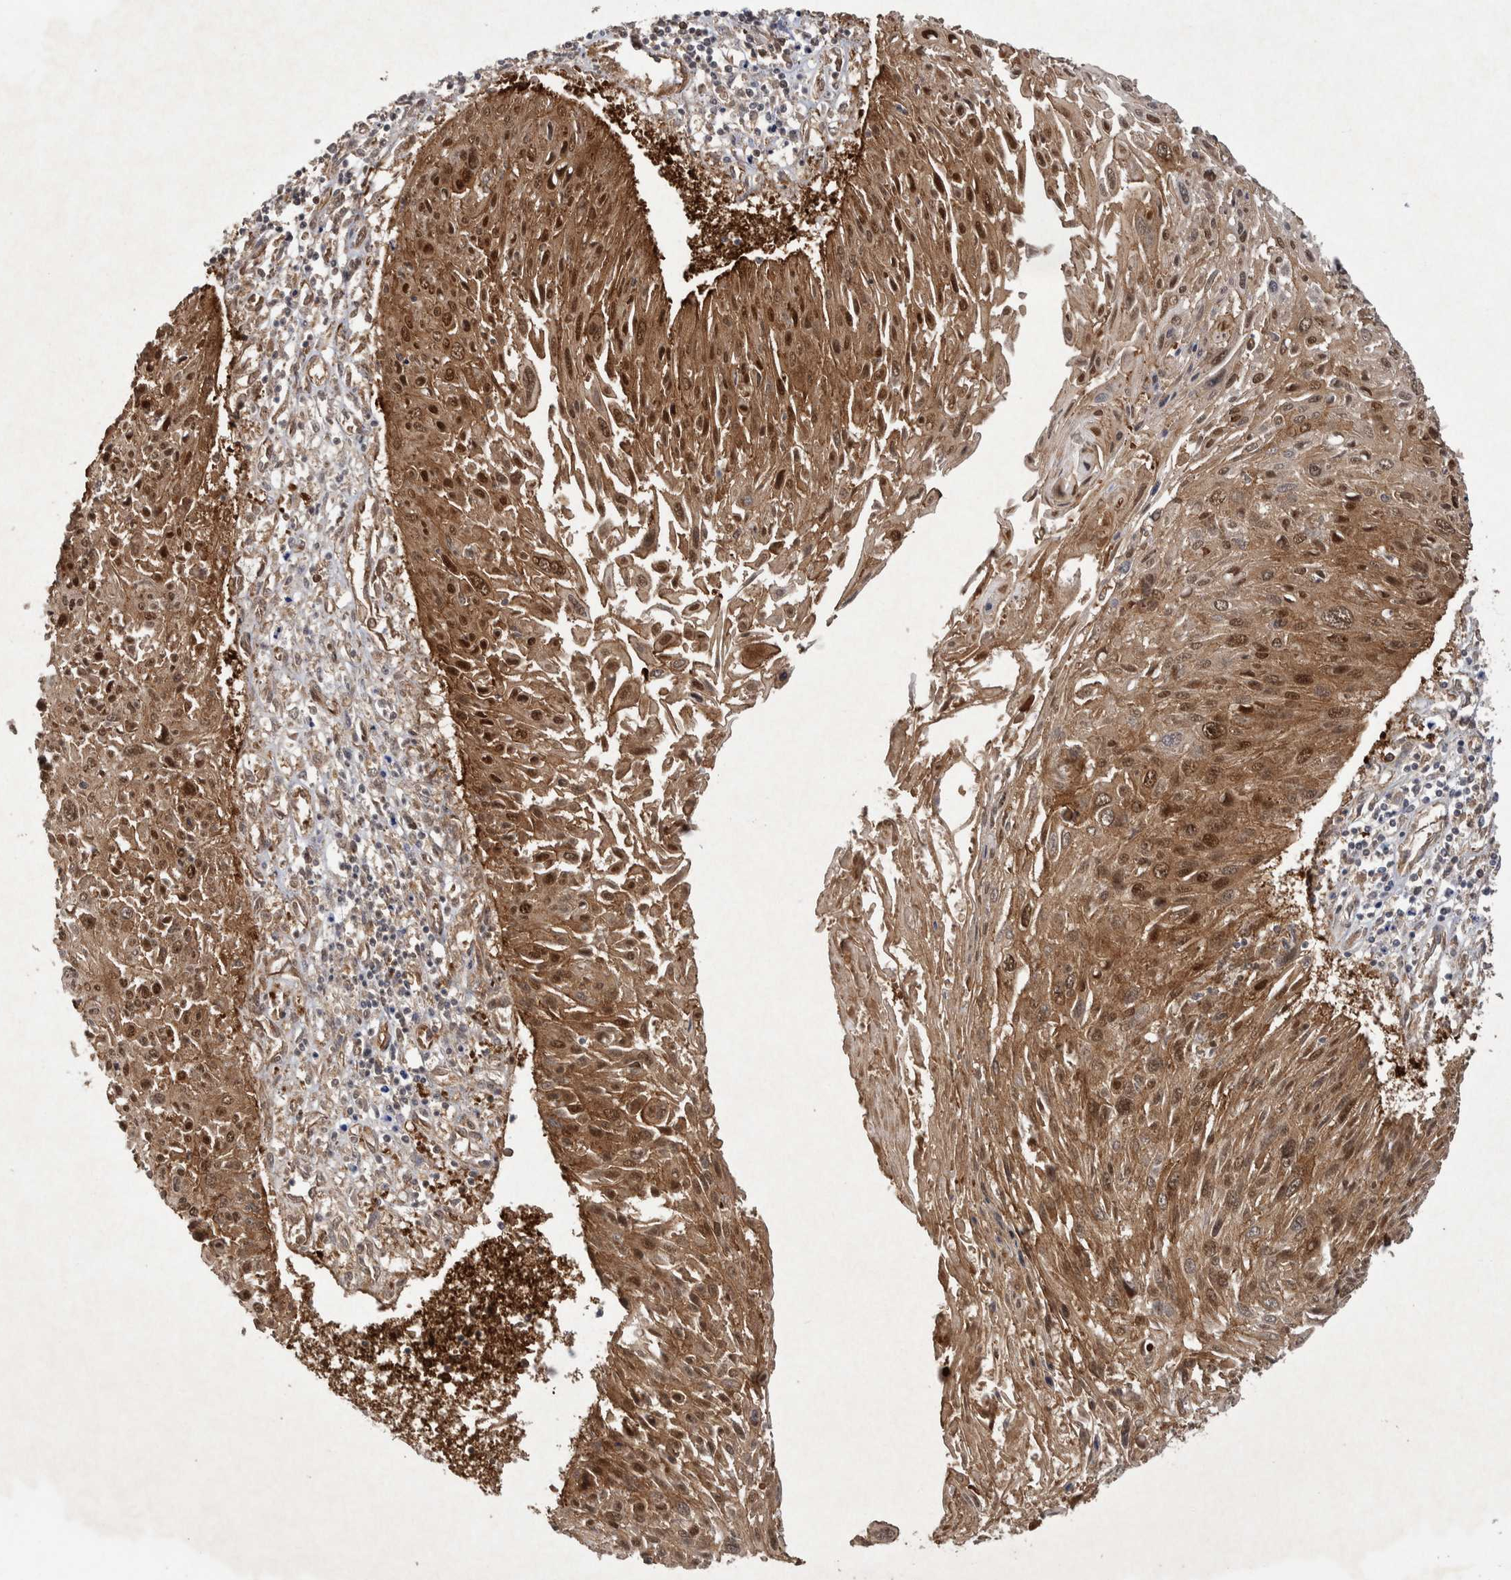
{"staining": {"intensity": "moderate", "quantity": ">75%", "location": "cytoplasmic/membranous,nuclear"}, "tissue": "cervical cancer", "cell_type": "Tumor cells", "image_type": "cancer", "snomed": [{"axis": "morphology", "description": "Squamous cell carcinoma, NOS"}, {"axis": "topography", "description": "Cervix"}], "caption": "A high-resolution micrograph shows immunohistochemistry staining of cervical squamous cell carcinoma, which shows moderate cytoplasmic/membranous and nuclear positivity in approximately >75% of tumor cells. The staining was performed using DAB (3,3'-diaminobenzidine) to visualize the protein expression in brown, while the nuclei were stained in blue with hematoxylin (Magnification: 20x).", "gene": "TRIM16", "patient": {"sex": "female", "age": 51}}